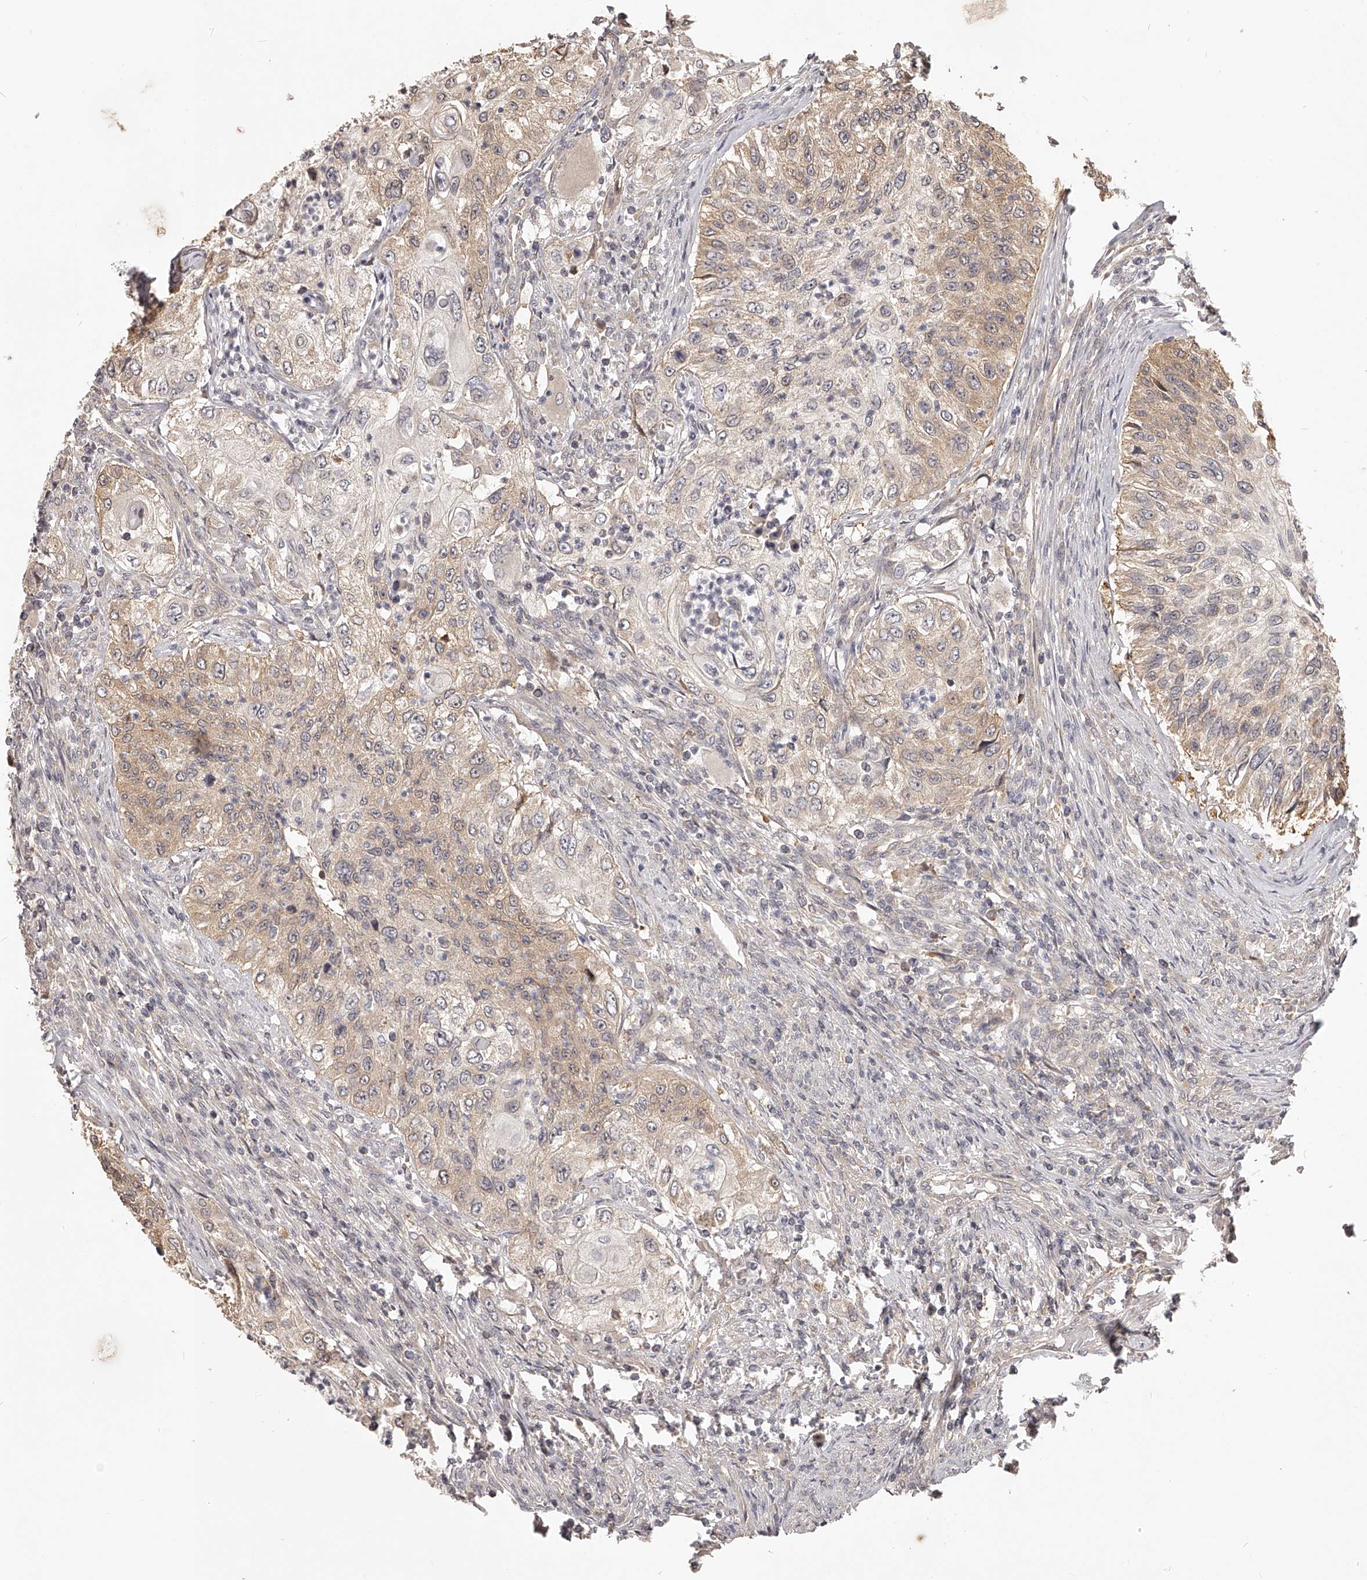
{"staining": {"intensity": "moderate", "quantity": "25%-75%", "location": "cytoplasmic/membranous"}, "tissue": "urothelial cancer", "cell_type": "Tumor cells", "image_type": "cancer", "snomed": [{"axis": "morphology", "description": "Urothelial carcinoma, High grade"}, {"axis": "topography", "description": "Urinary bladder"}], "caption": "Brown immunohistochemical staining in urothelial carcinoma (high-grade) demonstrates moderate cytoplasmic/membranous expression in approximately 25%-75% of tumor cells.", "gene": "ZNF582", "patient": {"sex": "female", "age": 60}}